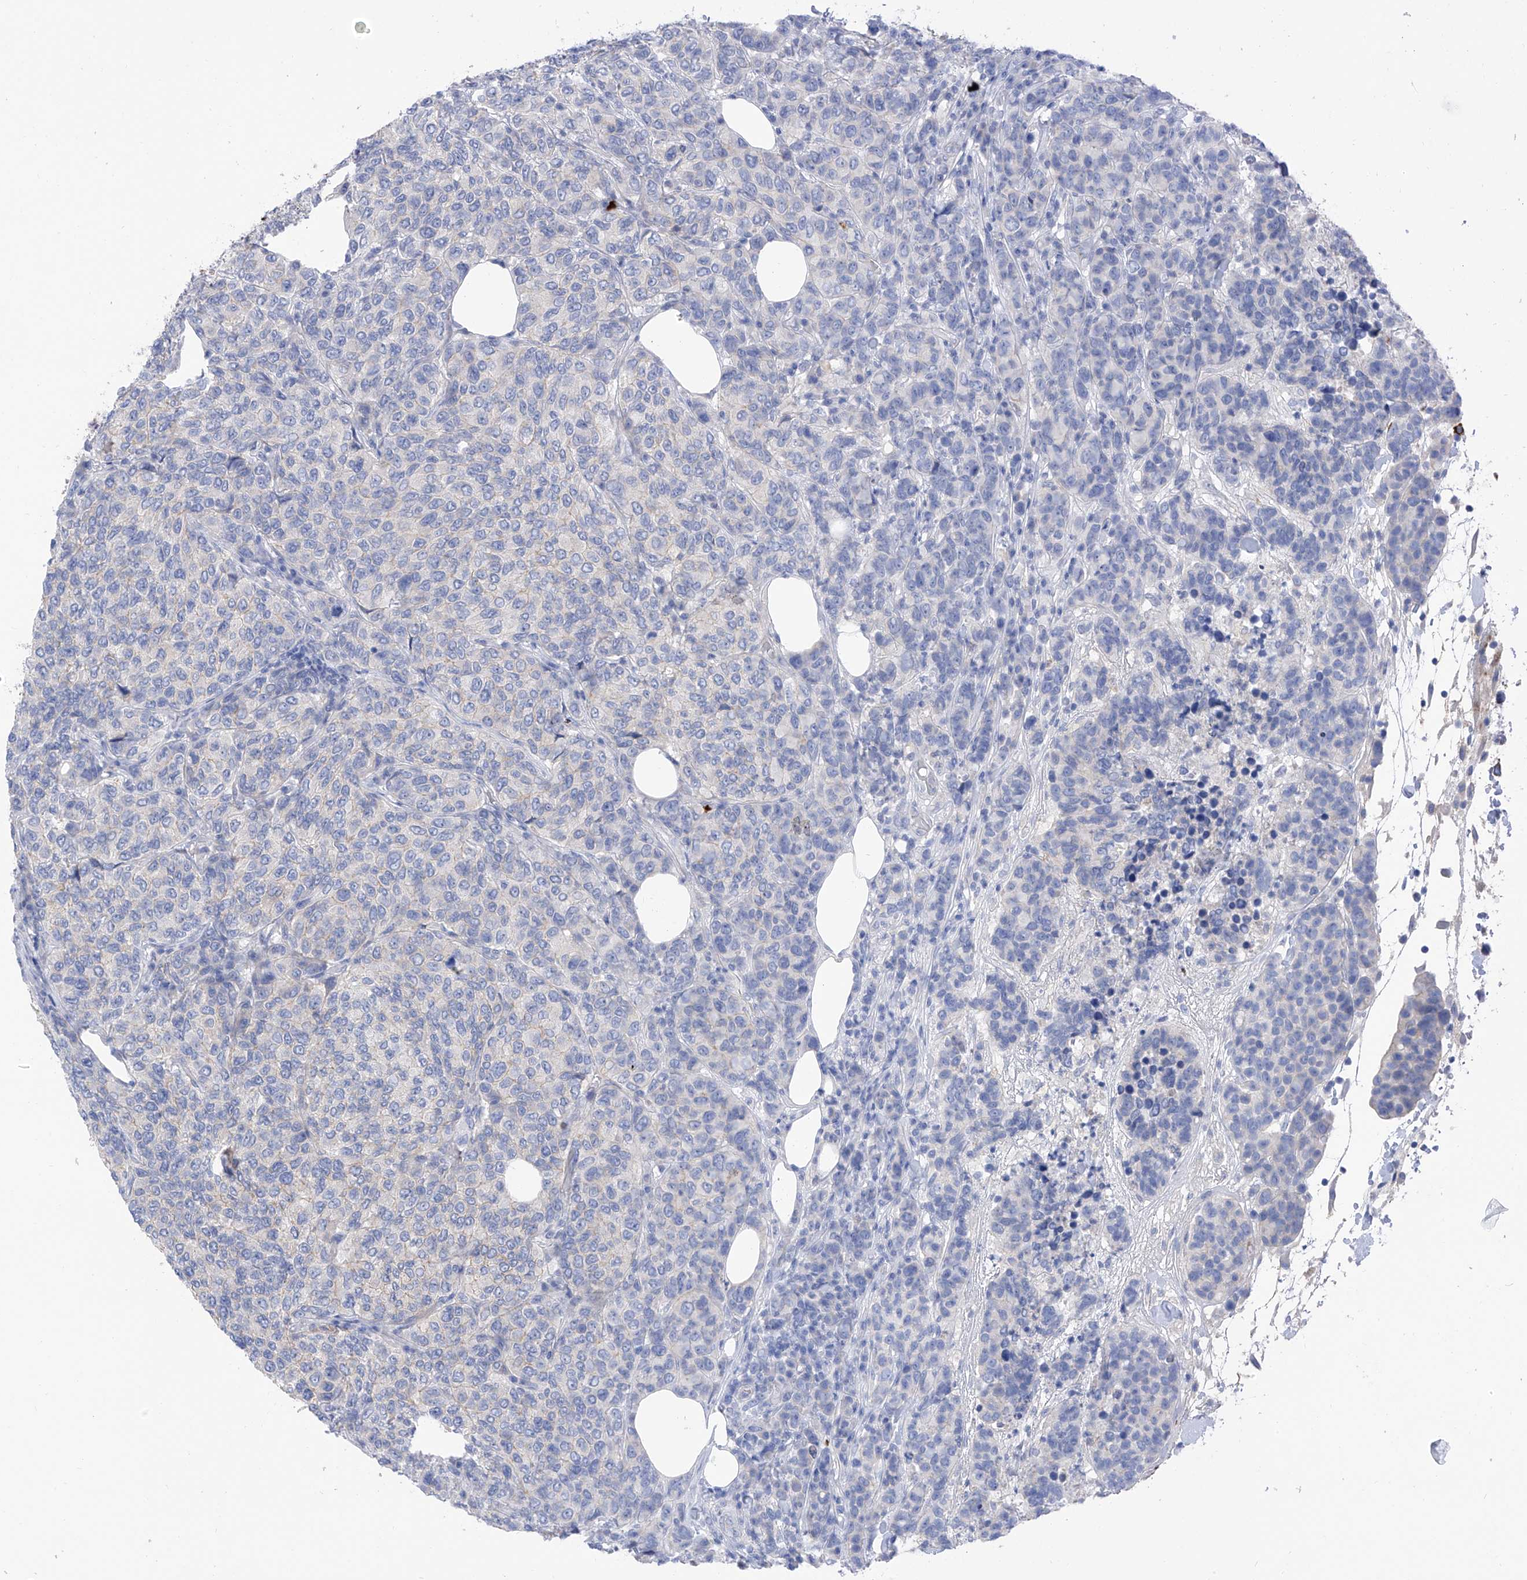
{"staining": {"intensity": "negative", "quantity": "none", "location": "none"}, "tissue": "breast cancer", "cell_type": "Tumor cells", "image_type": "cancer", "snomed": [{"axis": "morphology", "description": "Duct carcinoma"}, {"axis": "topography", "description": "Breast"}], "caption": "High power microscopy image of an IHC histopathology image of breast cancer, revealing no significant expression in tumor cells.", "gene": "ITGA9", "patient": {"sex": "female", "age": 55}}